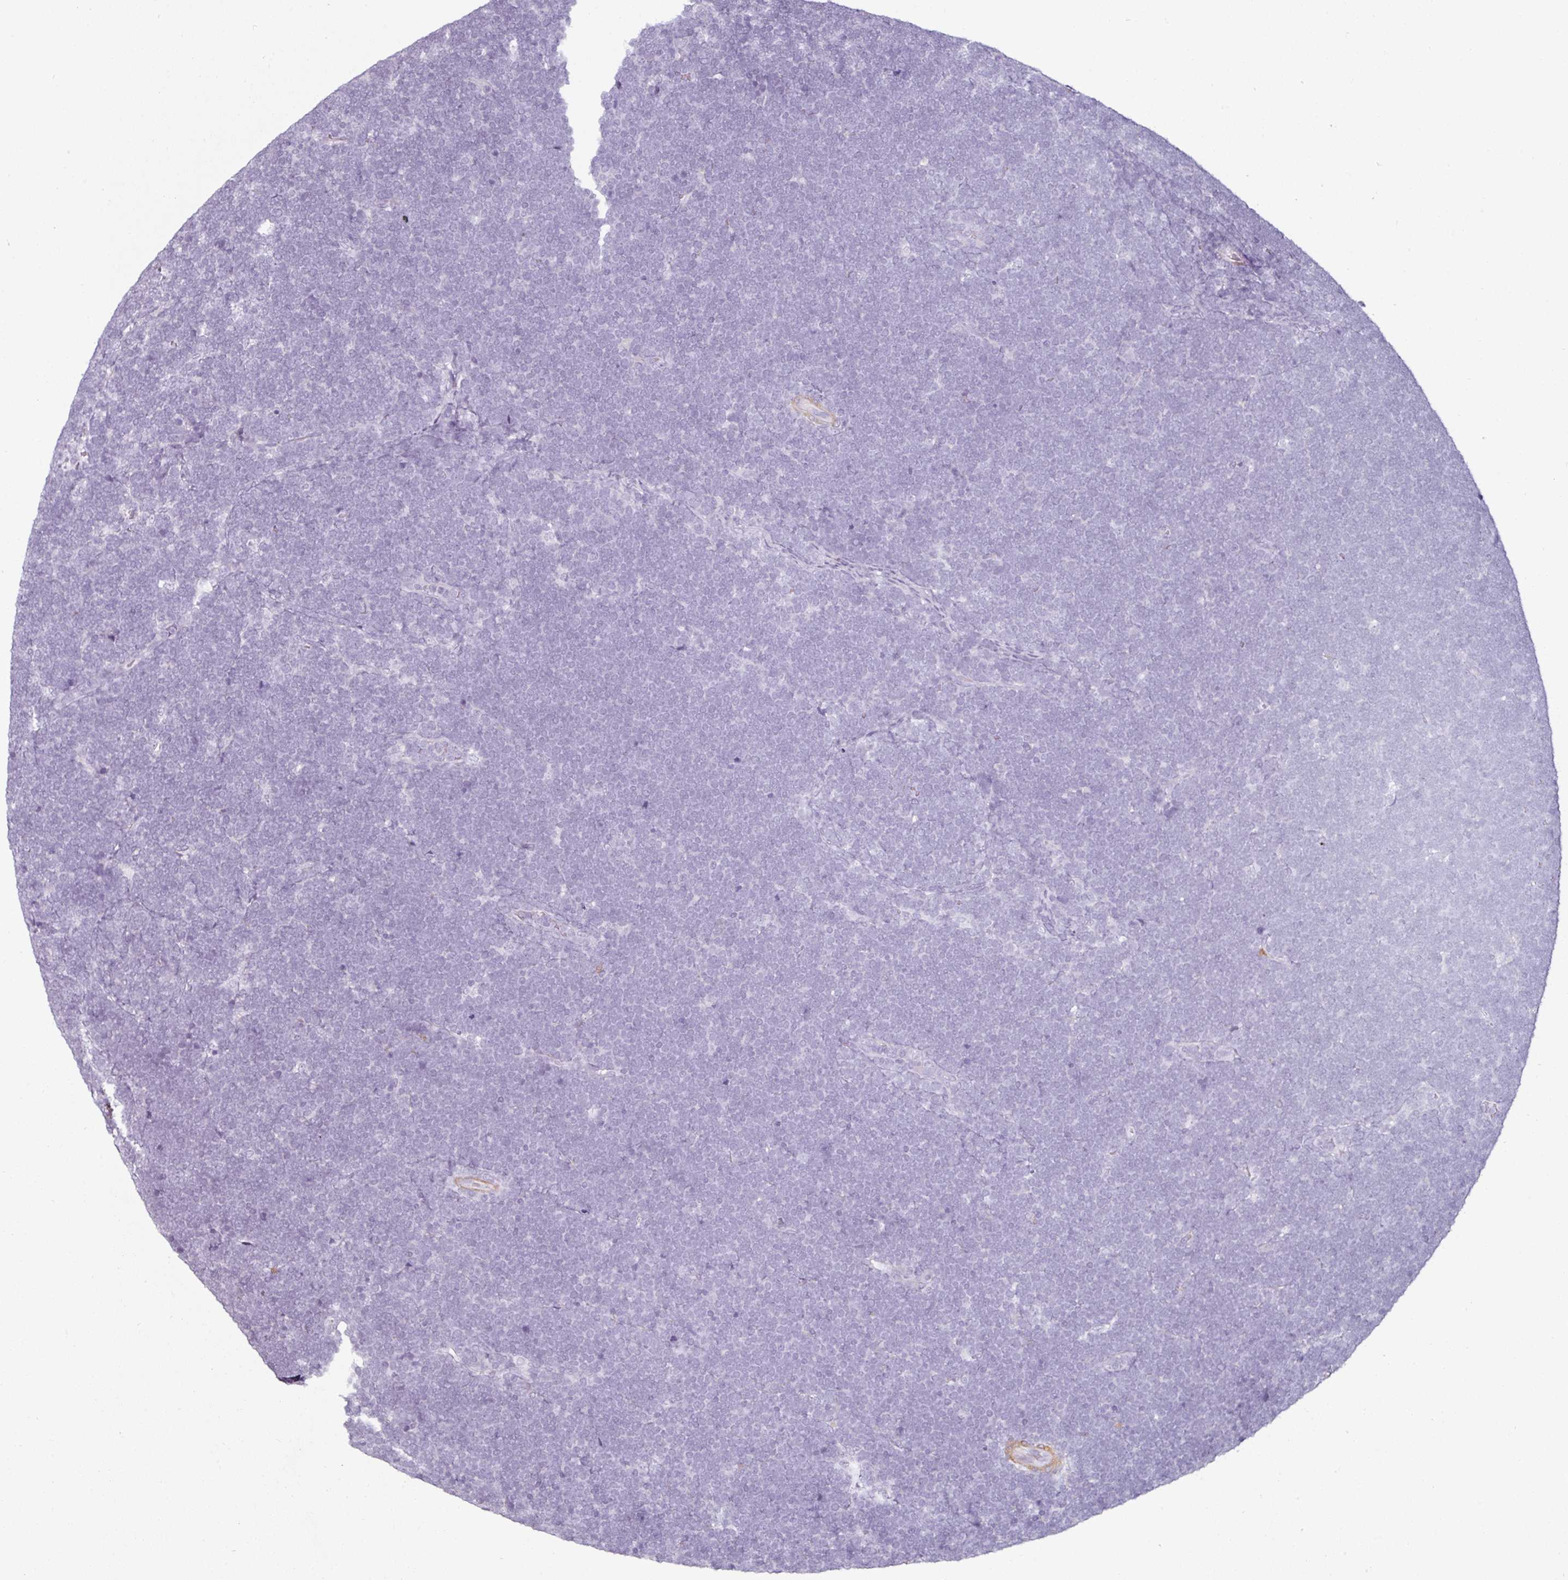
{"staining": {"intensity": "negative", "quantity": "none", "location": "none"}, "tissue": "lymphoma", "cell_type": "Tumor cells", "image_type": "cancer", "snomed": [{"axis": "morphology", "description": "Malignant lymphoma, non-Hodgkin's type, High grade"}, {"axis": "topography", "description": "Lymph node"}], "caption": "High power microscopy image of an IHC histopathology image of malignant lymphoma, non-Hodgkin's type (high-grade), revealing no significant staining in tumor cells. (Brightfield microscopy of DAB IHC at high magnification).", "gene": "CAP2", "patient": {"sex": "male", "age": 13}}